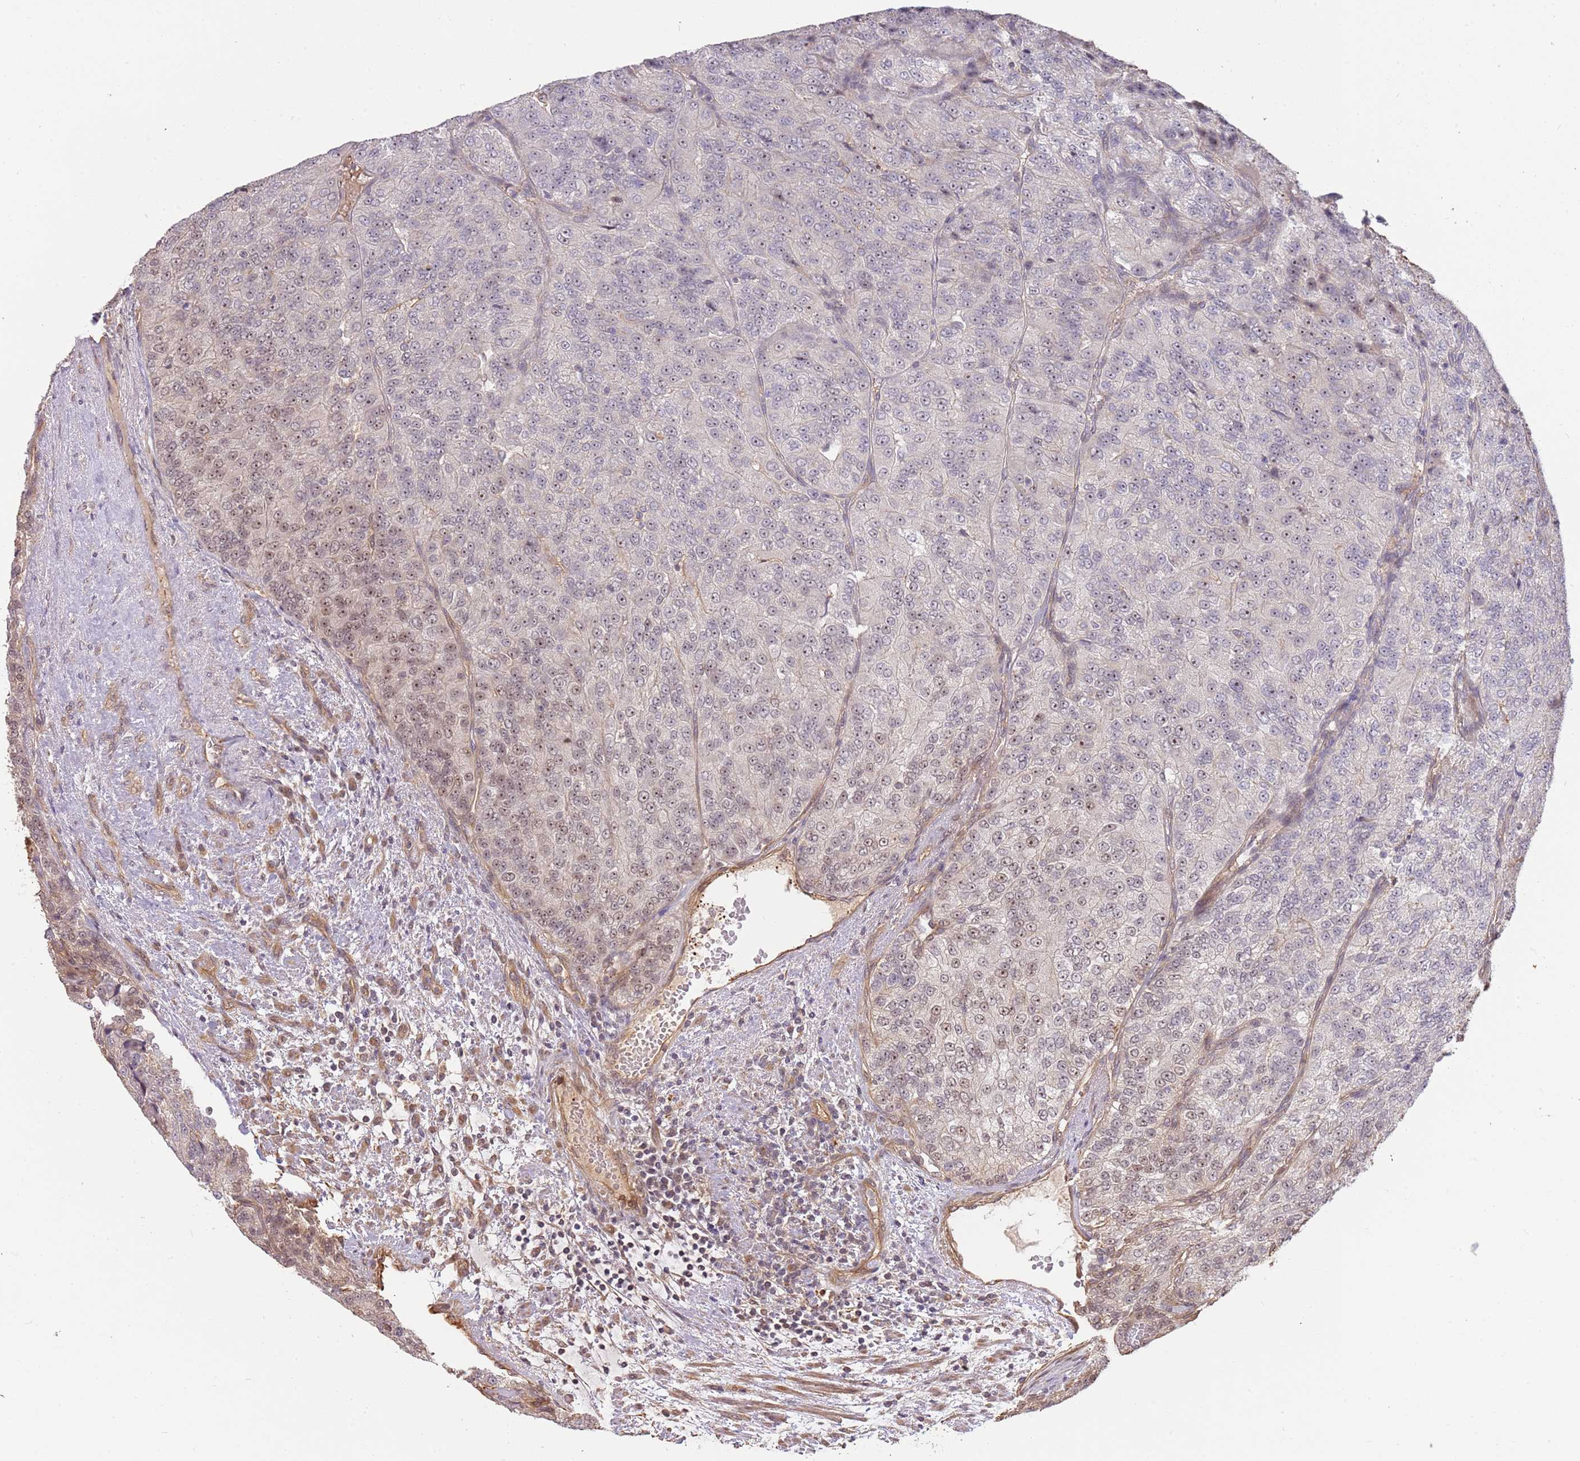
{"staining": {"intensity": "weak", "quantity": "<25%", "location": "nuclear"}, "tissue": "renal cancer", "cell_type": "Tumor cells", "image_type": "cancer", "snomed": [{"axis": "morphology", "description": "Adenocarcinoma, NOS"}, {"axis": "topography", "description": "Kidney"}], "caption": "Tumor cells show no significant expression in renal cancer (adenocarcinoma).", "gene": "SURF2", "patient": {"sex": "female", "age": 63}}